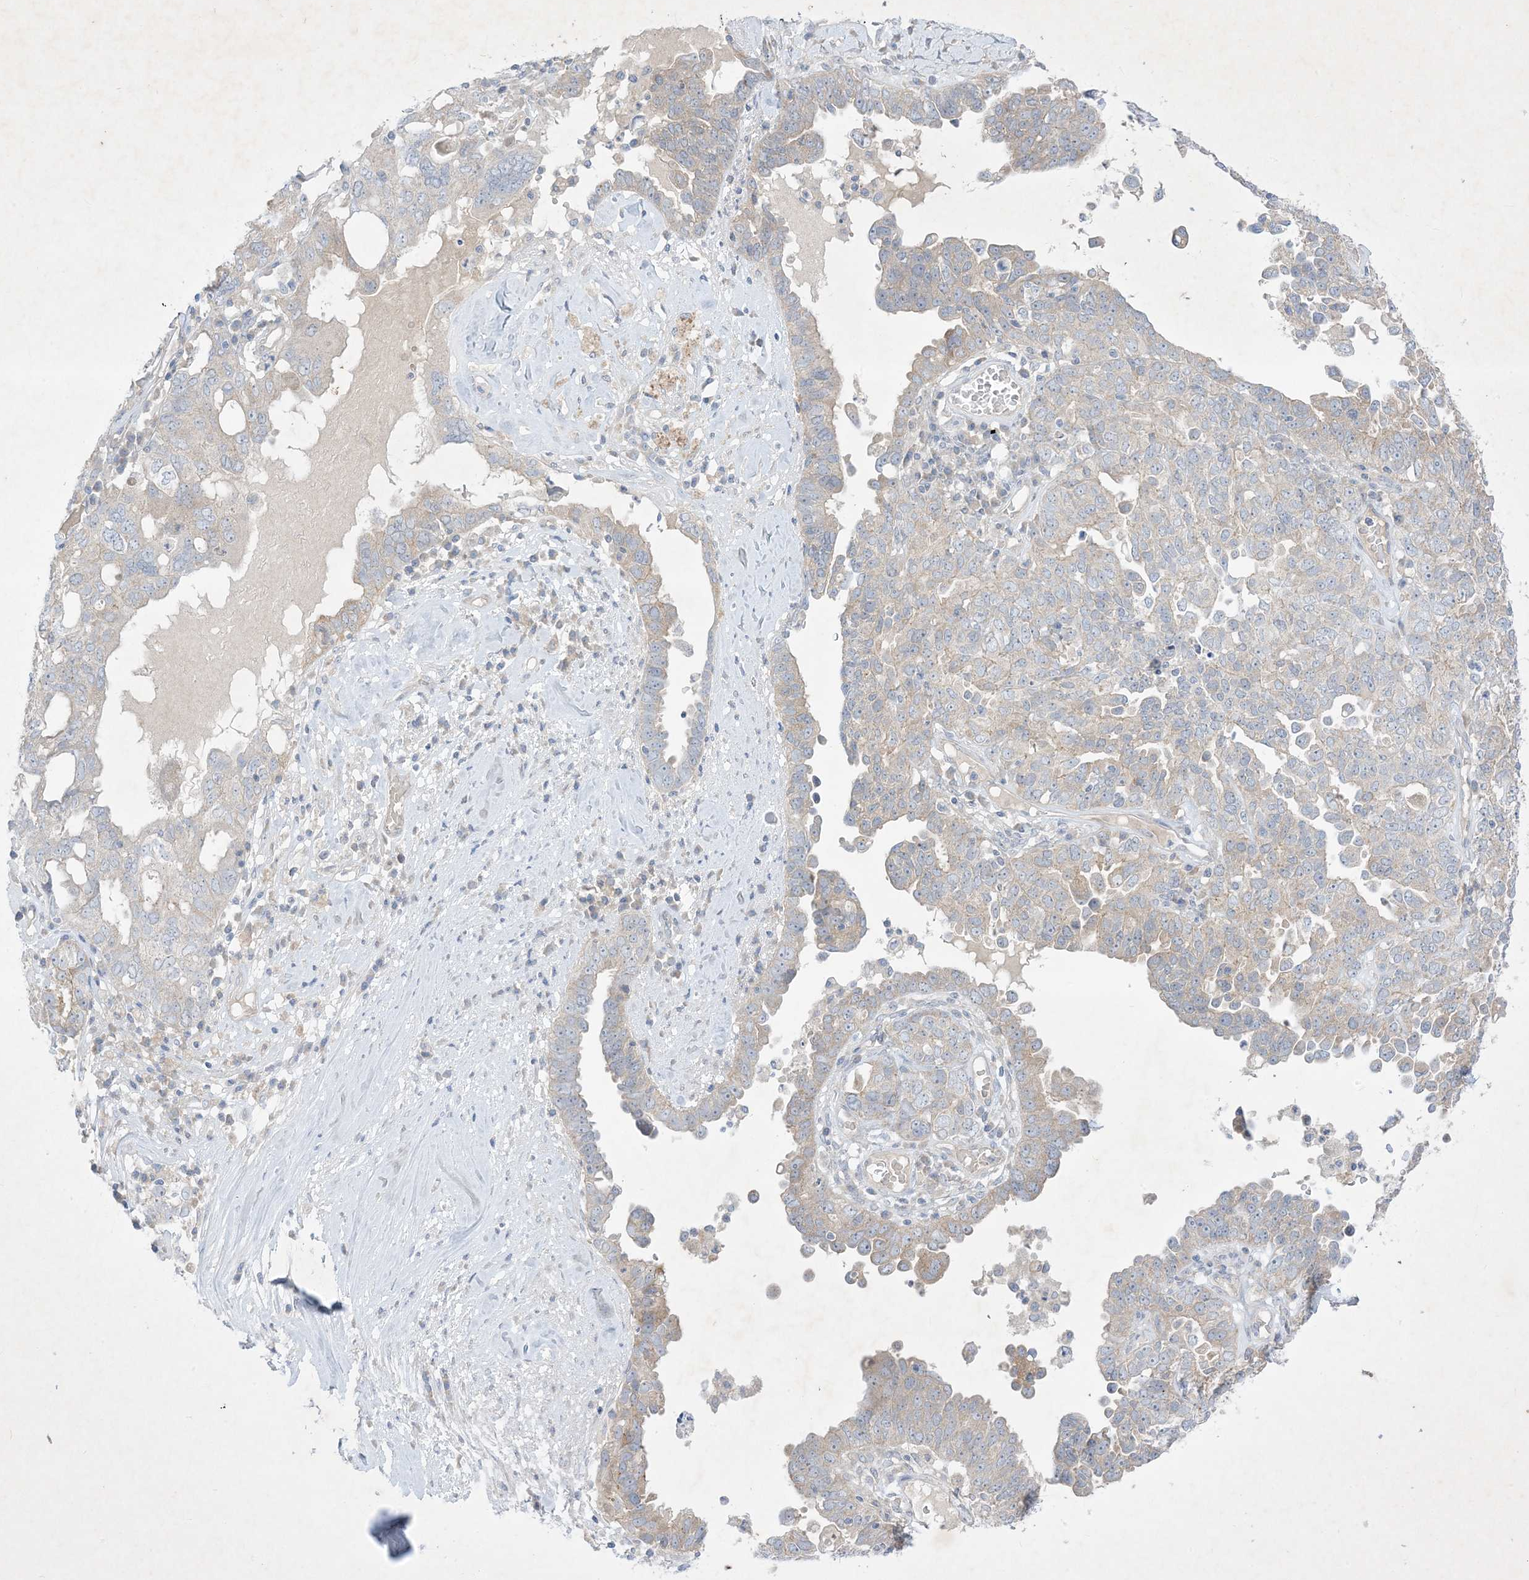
{"staining": {"intensity": "weak", "quantity": "<25%", "location": "cytoplasmic/membranous"}, "tissue": "ovarian cancer", "cell_type": "Tumor cells", "image_type": "cancer", "snomed": [{"axis": "morphology", "description": "Carcinoma, endometroid"}, {"axis": "topography", "description": "Ovary"}], "caption": "IHC of ovarian endometroid carcinoma reveals no staining in tumor cells.", "gene": "PLEKHA3", "patient": {"sex": "female", "age": 62}}